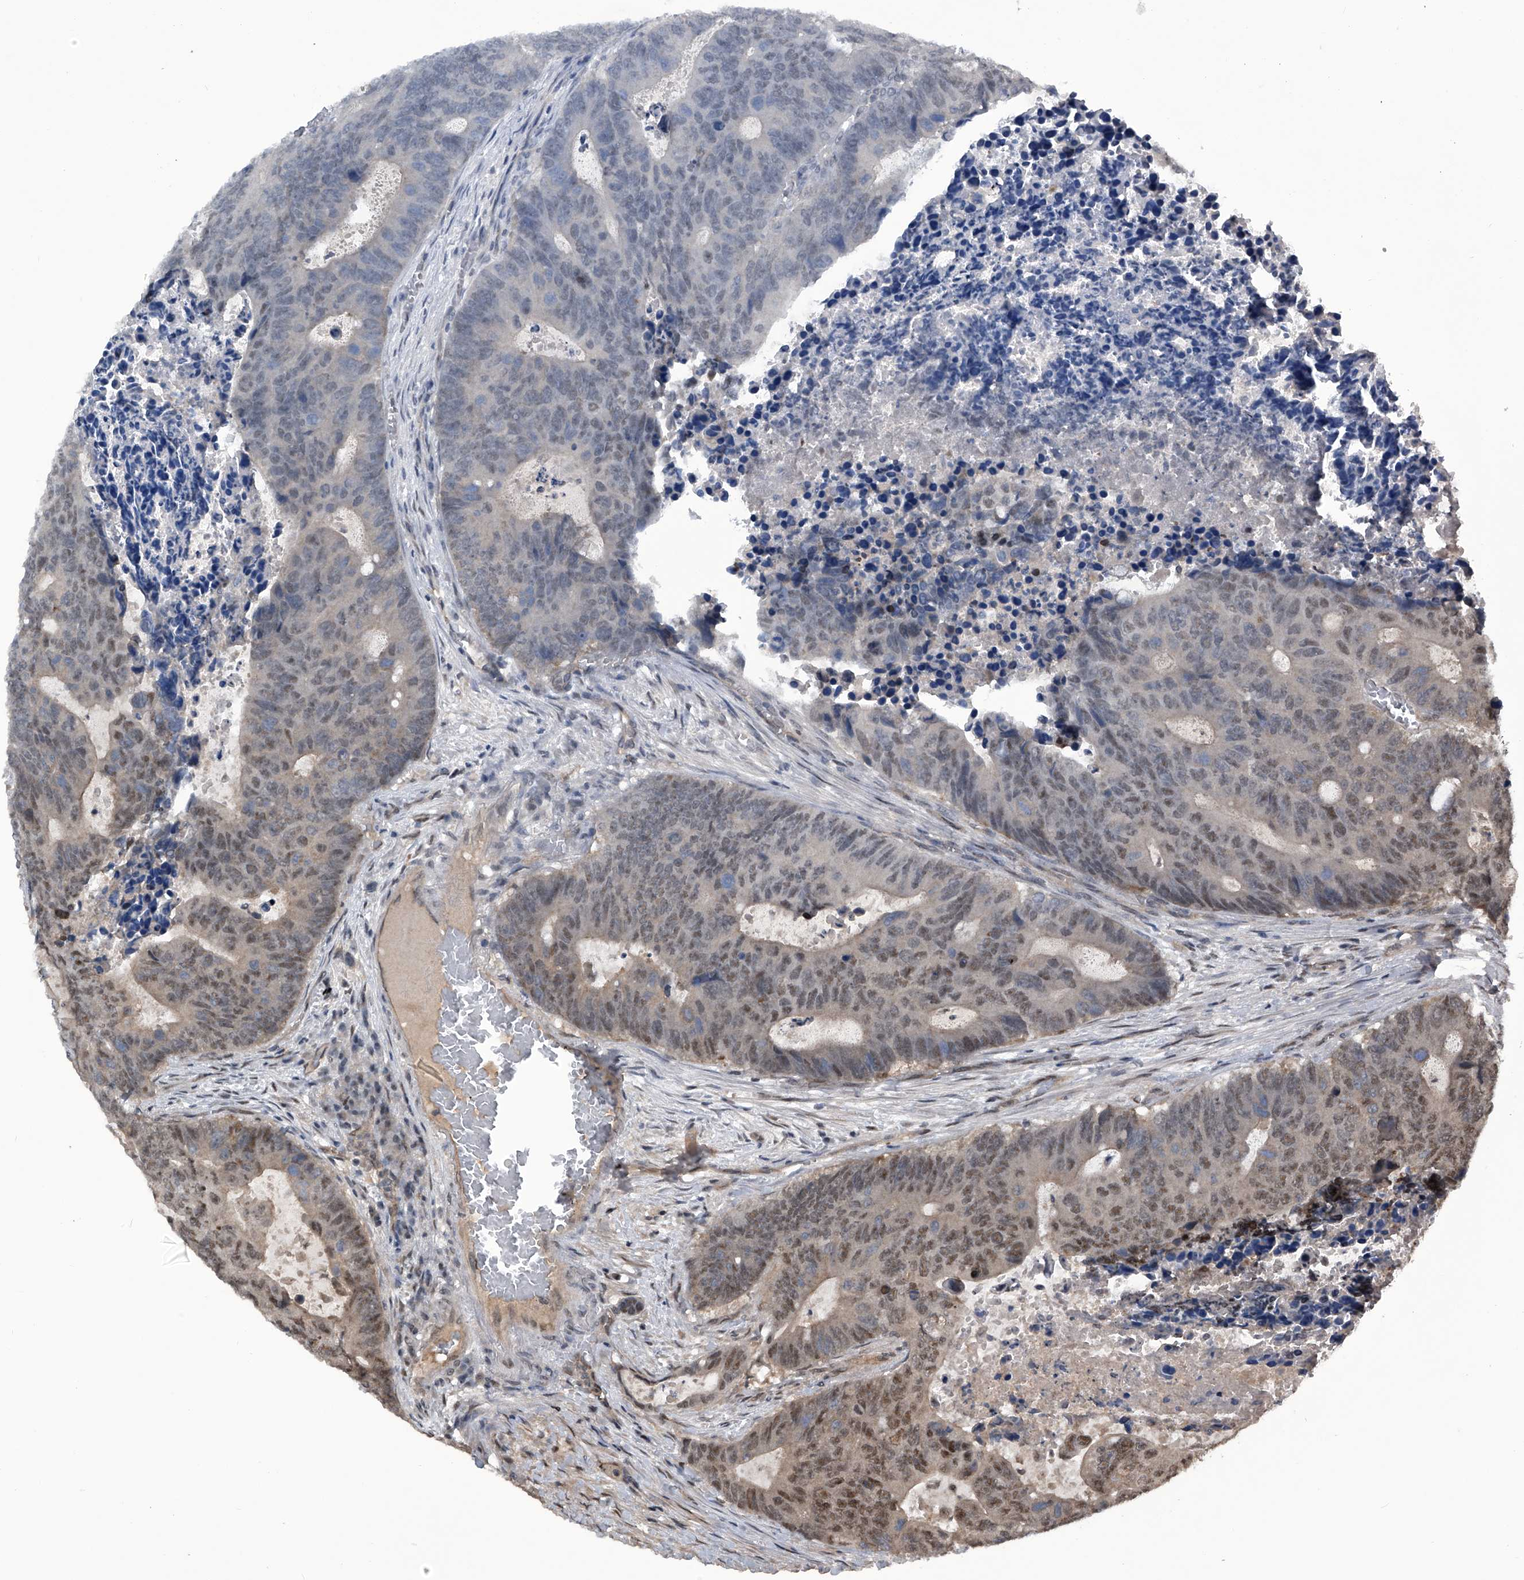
{"staining": {"intensity": "moderate", "quantity": "25%-75%", "location": "nuclear"}, "tissue": "colorectal cancer", "cell_type": "Tumor cells", "image_type": "cancer", "snomed": [{"axis": "morphology", "description": "Adenocarcinoma, NOS"}, {"axis": "topography", "description": "Colon"}], "caption": "Tumor cells demonstrate medium levels of moderate nuclear positivity in about 25%-75% of cells in colorectal cancer.", "gene": "SLC12A8", "patient": {"sex": "male", "age": 87}}